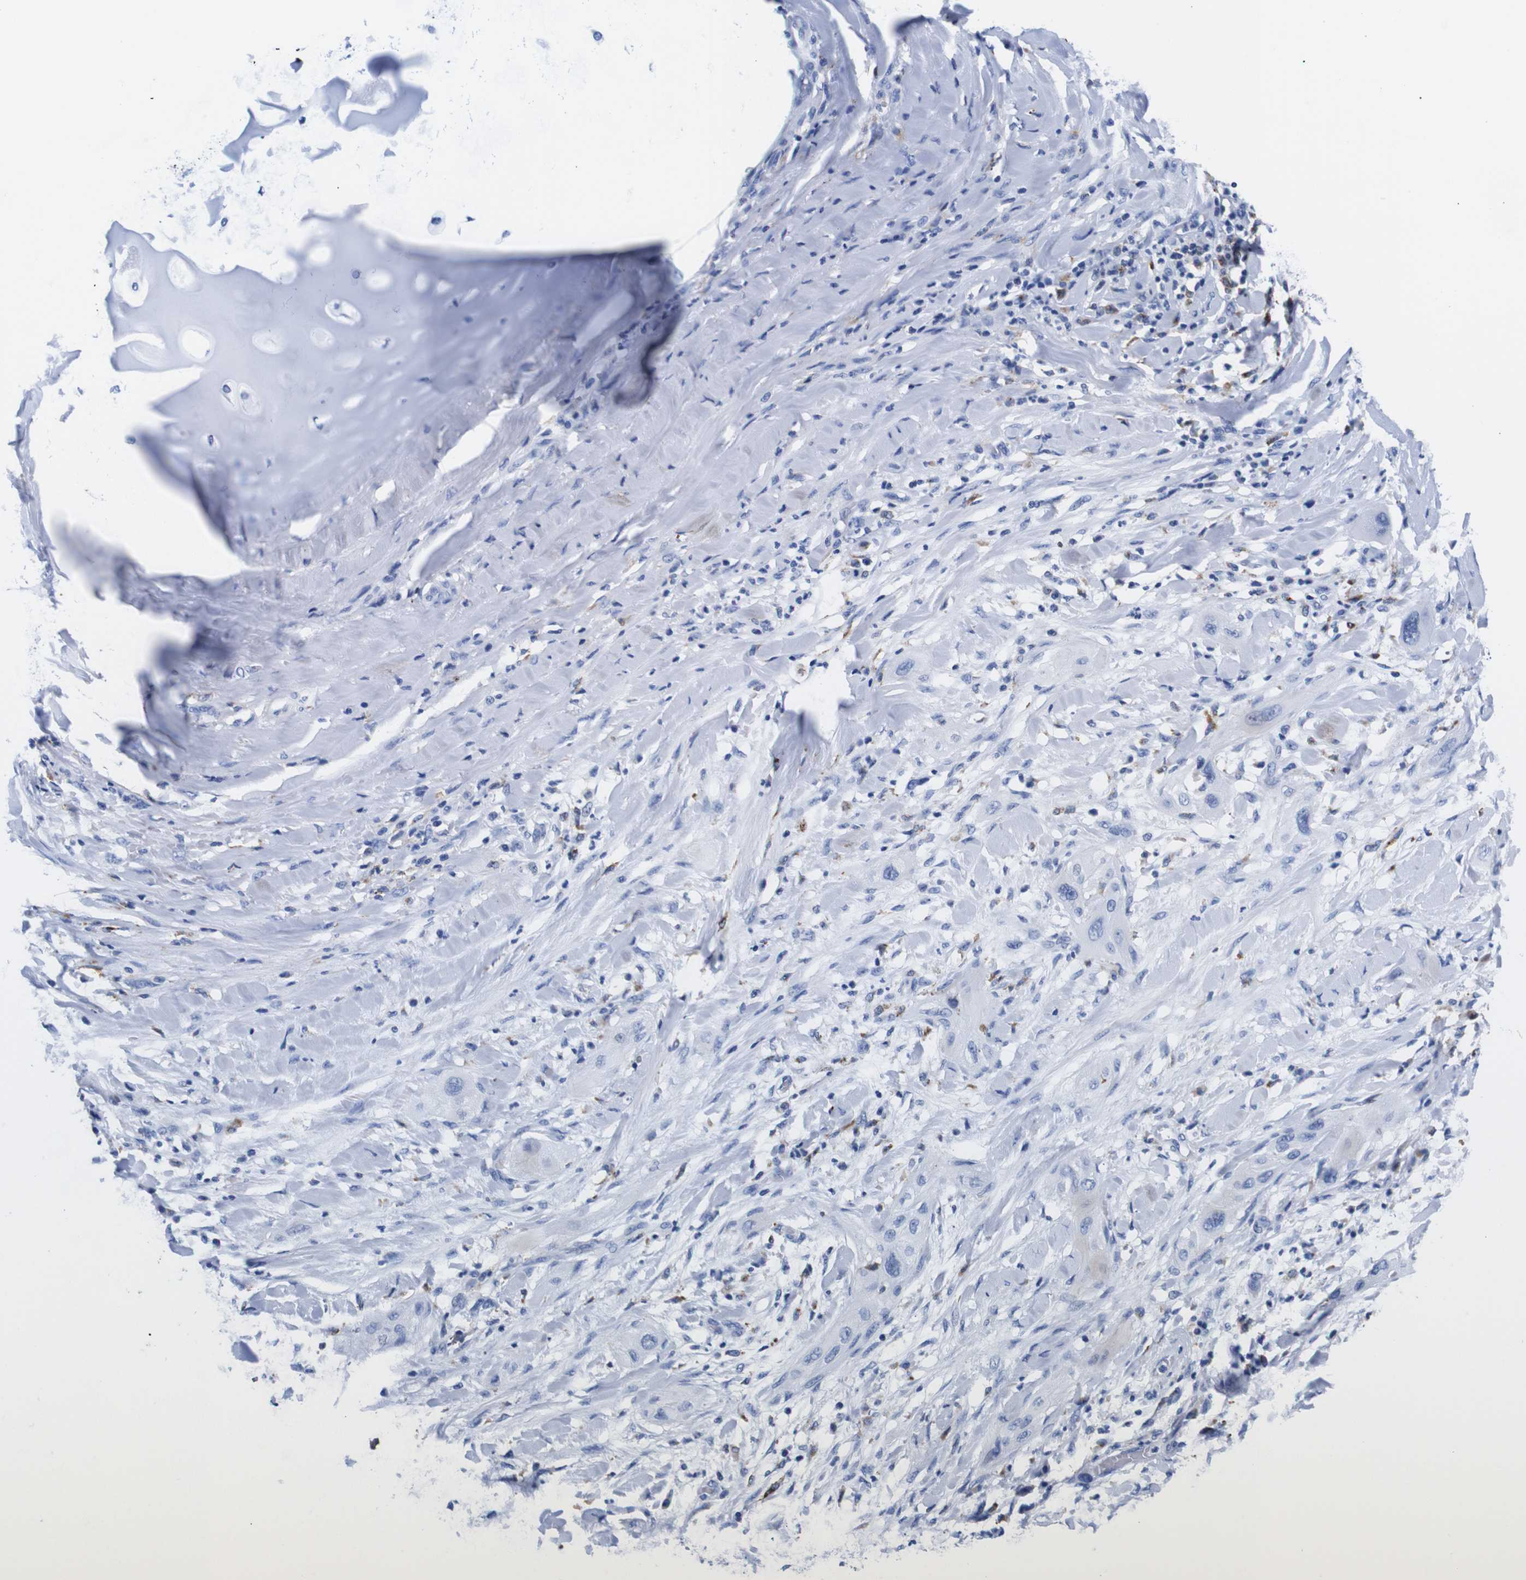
{"staining": {"intensity": "negative", "quantity": "none", "location": "none"}, "tissue": "lung cancer", "cell_type": "Tumor cells", "image_type": "cancer", "snomed": [{"axis": "morphology", "description": "Squamous cell carcinoma, NOS"}, {"axis": "topography", "description": "Lung"}], "caption": "The IHC photomicrograph has no significant staining in tumor cells of lung cancer (squamous cell carcinoma) tissue.", "gene": "HLA-DMB", "patient": {"sex": "female", "age": 47}}